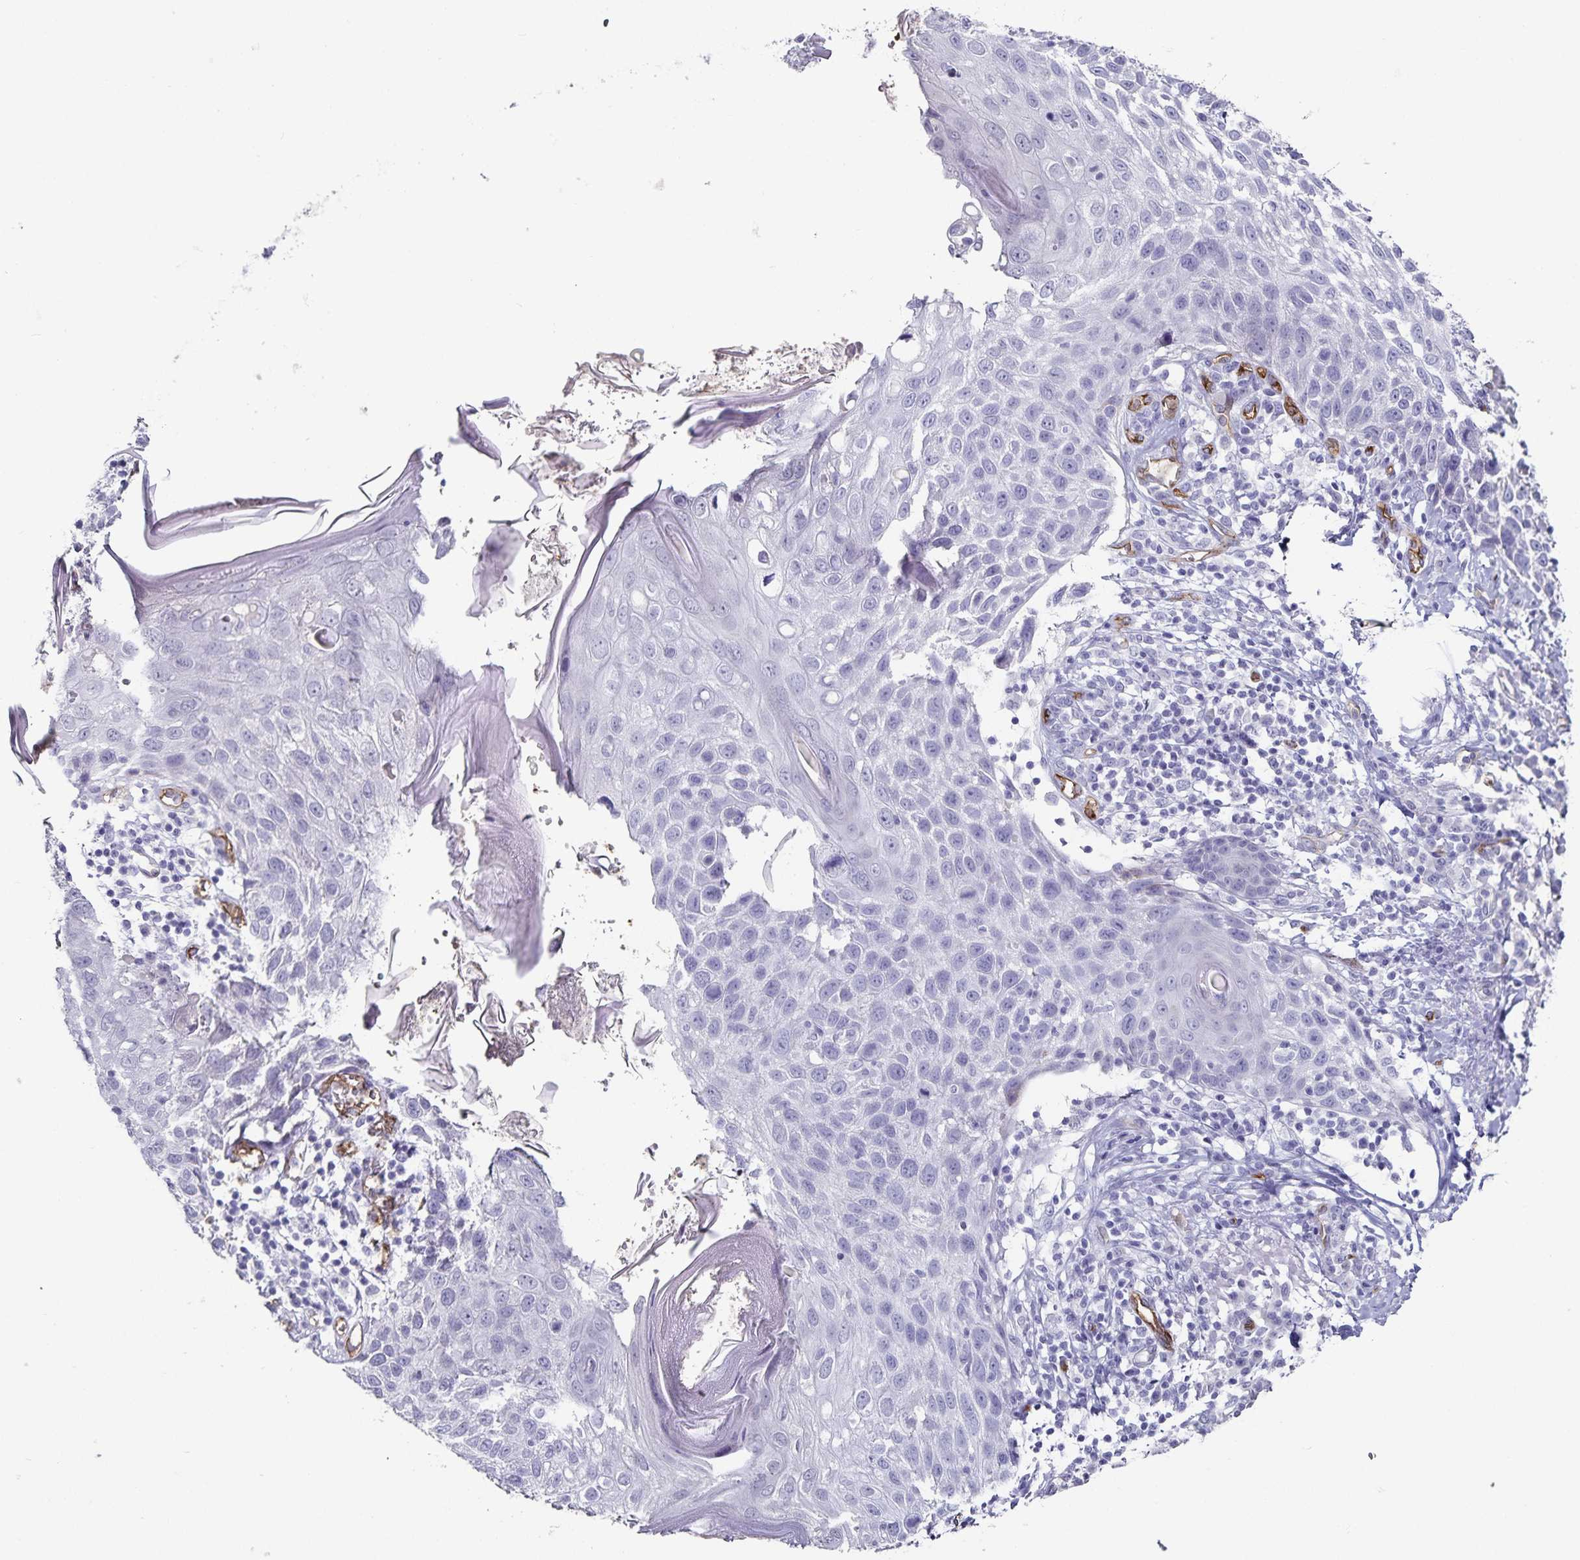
{"staining": {"intensity": "negative", "quantity": "none", "location": "none"}, "tissue": "skin cancer", "cell_type": "Tumor cells", "image_type": "cancer", "snomed": [{"axis": "morphology", "description": "Squamous cell carcinoma, NOS"}, {"axis": "topography", "description": "Skin"}], "caption": "Immunohistochemistry of human skin cancer displays no expression in tumor cells.", "gene": "PODXL", "patient": {"sex": "female", "age": 87}}